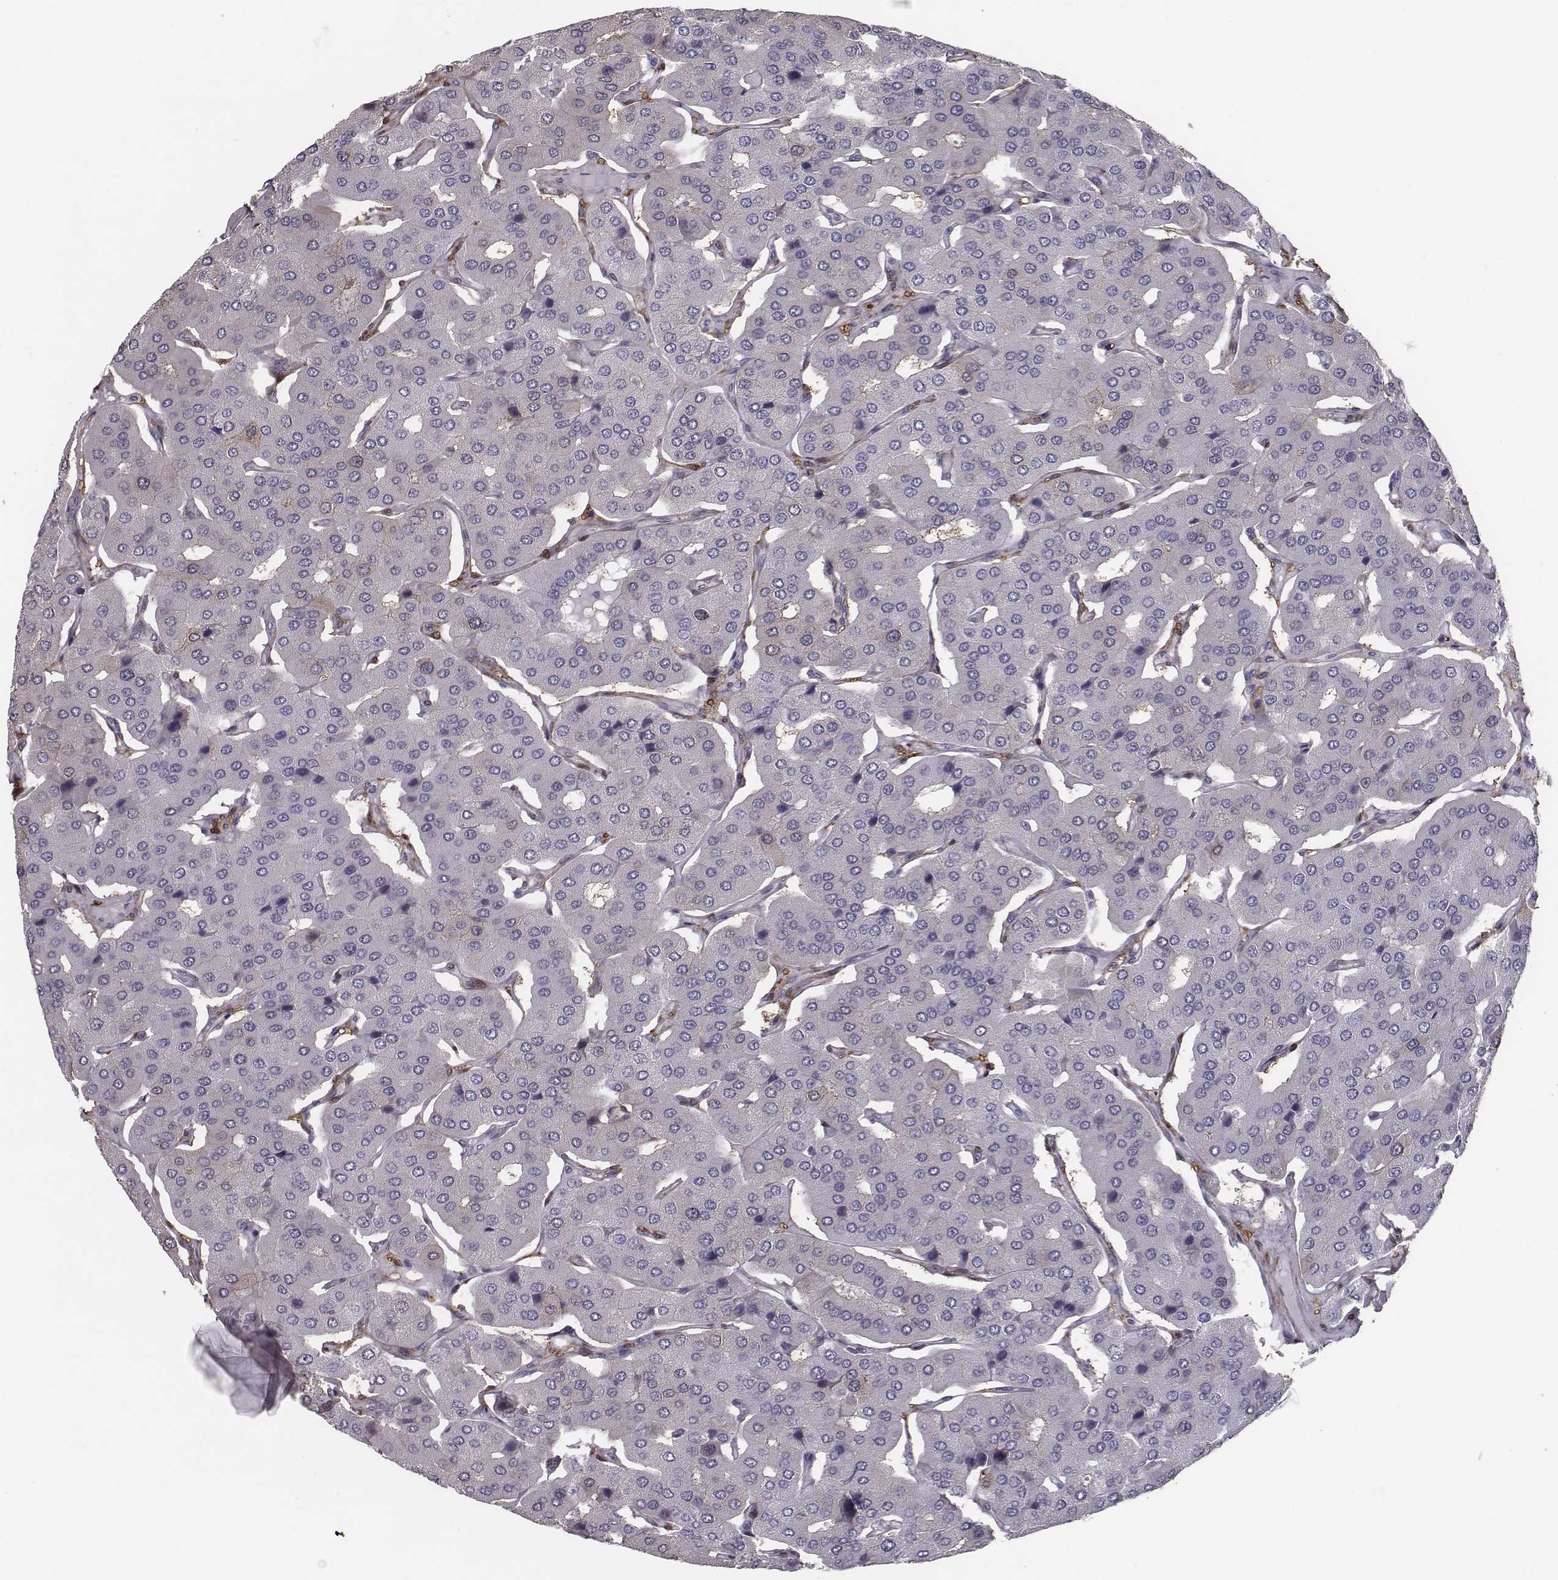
{"staining": {"intensity": "negative", "quantity": "none", "location": "none"}, "tissue": "parathyroid gland", "cell_type": "Glandular cells", "image_type": "normal", "snomed": [{"axis": "morphology", "description": "Normal tissue, NOS"}, {"axis": "morphology", "description": "Adenoma, NOS"}, {"axis": "topography", "description": "Parathyroid gland"}], "caption": "Immunohistochemical staining of benign parathyroid gland exhibits no significant staining in glandular cells. Brightfield microscopy of immunohistochemistry (IHC) stained with DAB (3,3'-diaminobenzidine) (brown) and hematoxylin (blue), captured at high magnification.", "gene": "ISYNA1", "patient": {"sex": "female", "age": 86}}